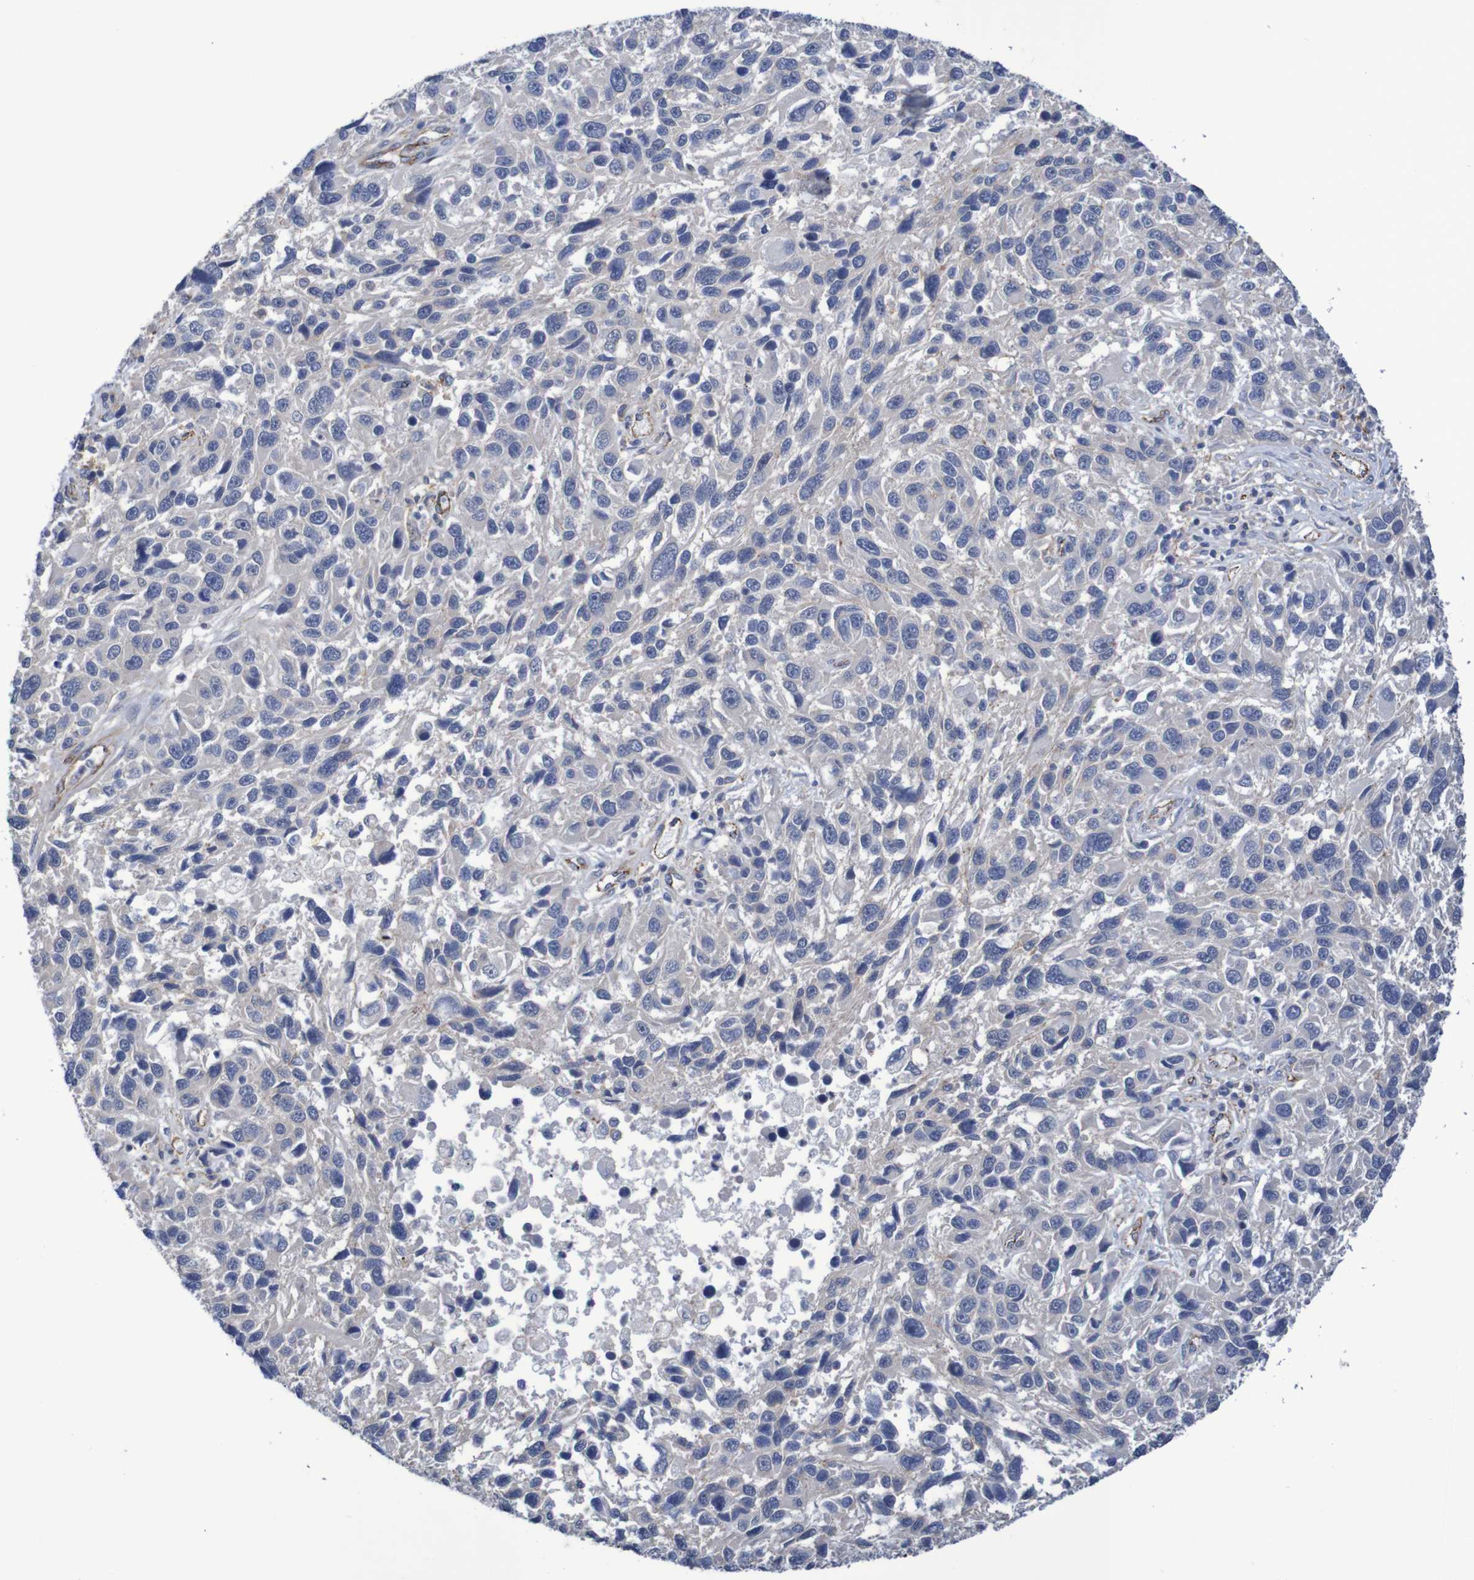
{"staining": {"intensity": "negative", "quantity": "none", "location": "none"}, "tissue": "melanoma", "cell_type": "Tumor cells", "image_type": "cancer", "snomed": [{"axis": "morphology", "description": "Malignant melanoma, NOS"}, {"axis": "topography", "description": "Skin"}], "caption": "Immunohistochemistry (IHC) of melanoma reveals no staining in tumor cells.", "gene": "NECTIN2", "patient": {"sex": "male", "age": 53}}